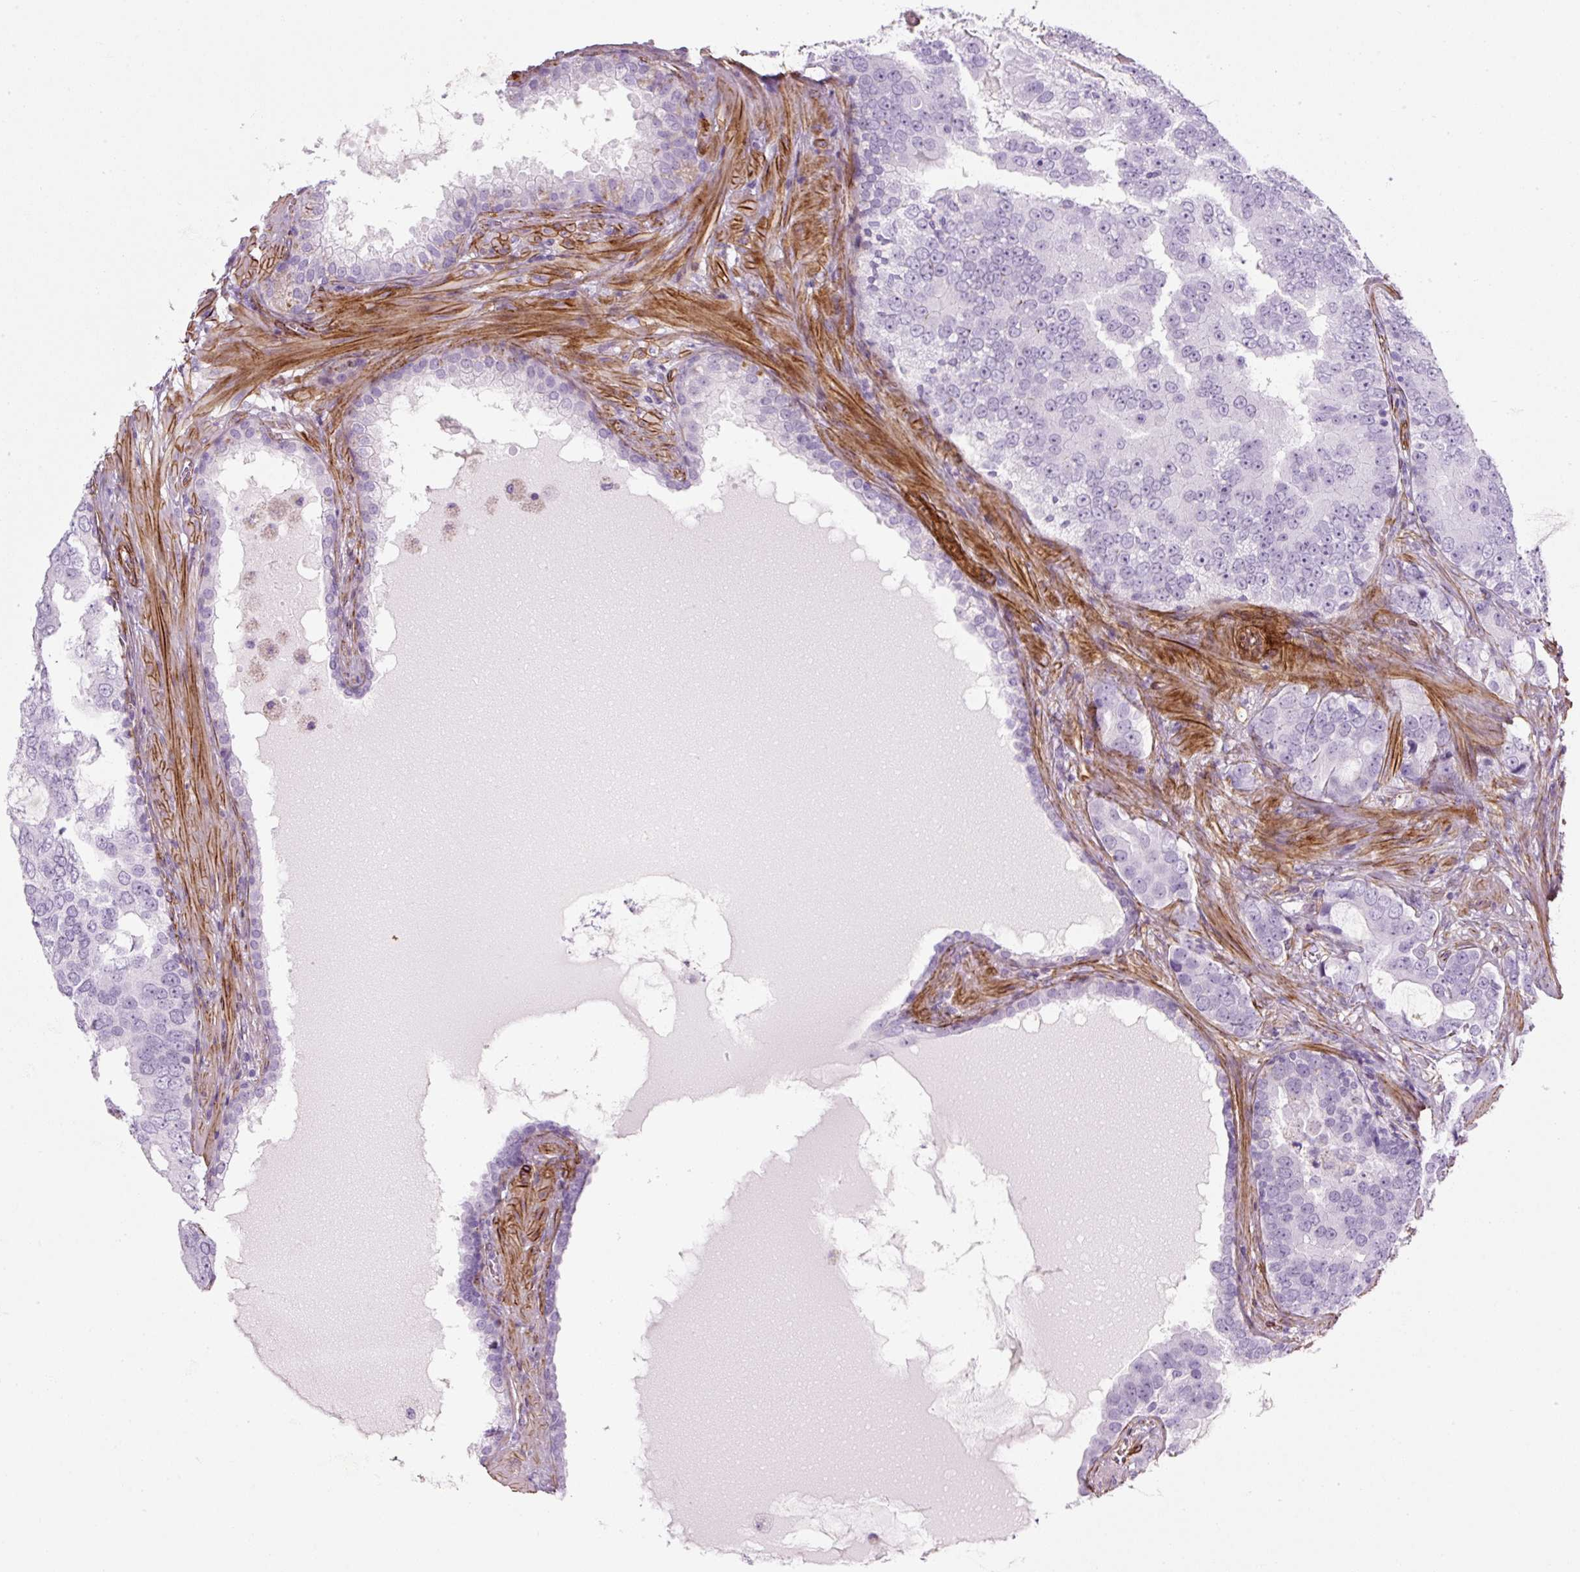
{"staining": {"intensity": "negative", "quantity": "none", "location": "none"}, "tissue": "prostate cancer", "cell_type": "Tumor cells", "image_type": "cancer", "snomed": [{"axis": "morphology", "description": "Adenocarcinoma, High grade"}, {"axis": "topography", "description": "Prostate"}], "caption": "The histopathology image shows no significant positivity in tumor cells of prostate cancer.", "gene": "CAVIN3", "patient": {"sex": "male", "age": 55}}